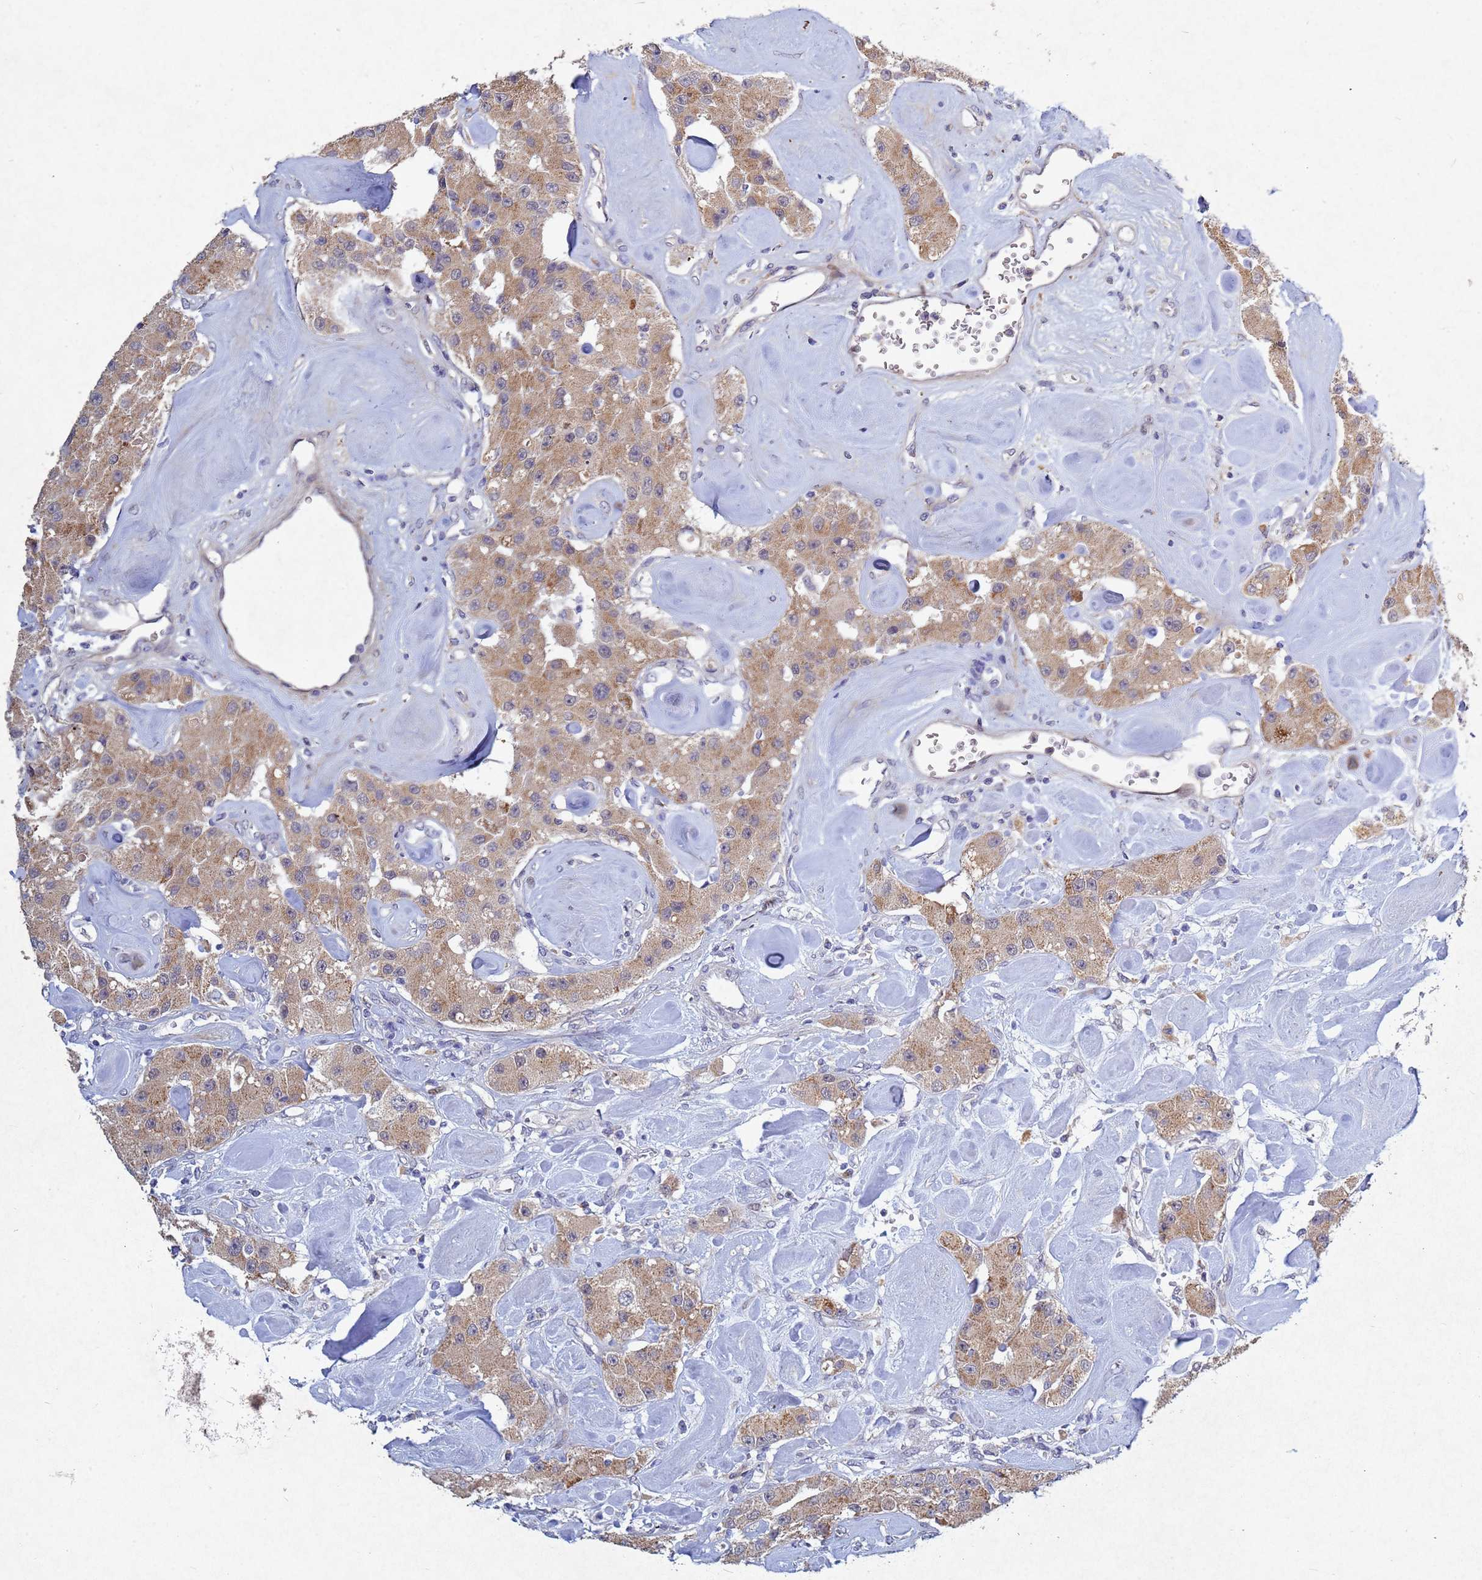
{"staining": {"intensity": "moderate", "quantity": ">75%", "location": "cytoplasmic/membranous"}, "tissue": "carcinoid", "cell_type": "Tumor cells", "image_type": "cancer", "snomed": [{"axis": "morphology", "description": "Carcinoid, malignant, NOS"}, {"axis": "topography", "description": "Pancreas"}], "caption": "Carcinoid was stained to show a protein in brown. There is medium levels of moderate cytoplasmic/membranous positivity in about >75% of tumor cells. The protein of interest is stained brown, and the nuclei are stained in blue (DAB IHC with brightfield microscopy, high magnification).", "gene": "TNPO2", "patient": {"sex": "male", "age": 41}}